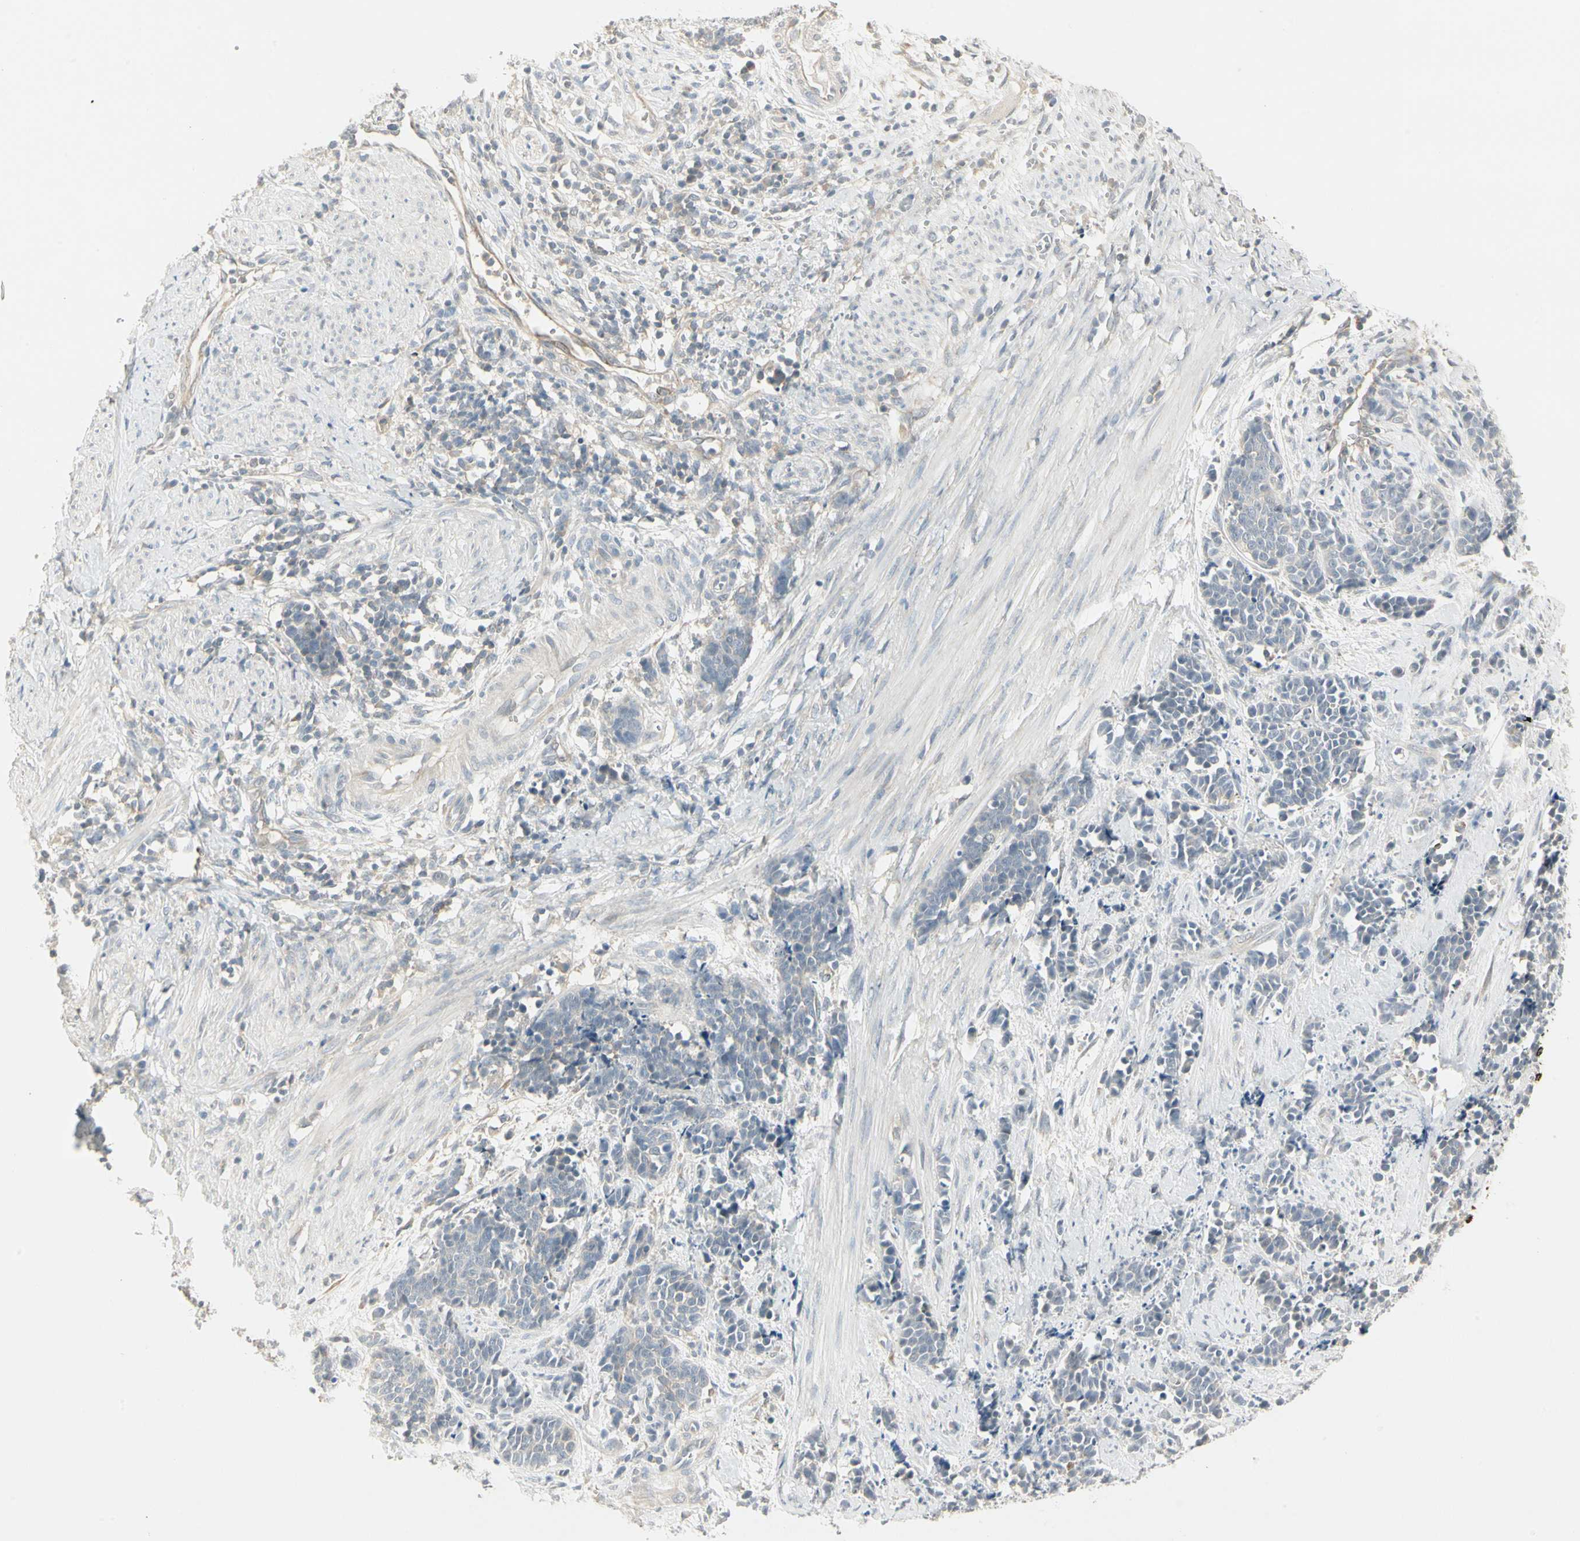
{"staining": {"intensity": "weak", "quantity": "25%-75%", "location": "cytoplasmic/membranous"}, "tissue": "cervical cancer", "cell_type": "Tumor cells", "image_type": "cancer", "snomed": [{"axis": "morphology", "description": "Squamous cell carcinoma, NOS"}, {"axis": "topography", "description": "Cervix"}], "caption": "This histopathology image demonstrates IHC staining of cervical squamous cell carcinoma, with low weak cytoplasmic/membranous staining in approximately 25%-75% of tumor cells.", "gene": "ZFP36", "patient": {"sex": "female", "age": 35}}